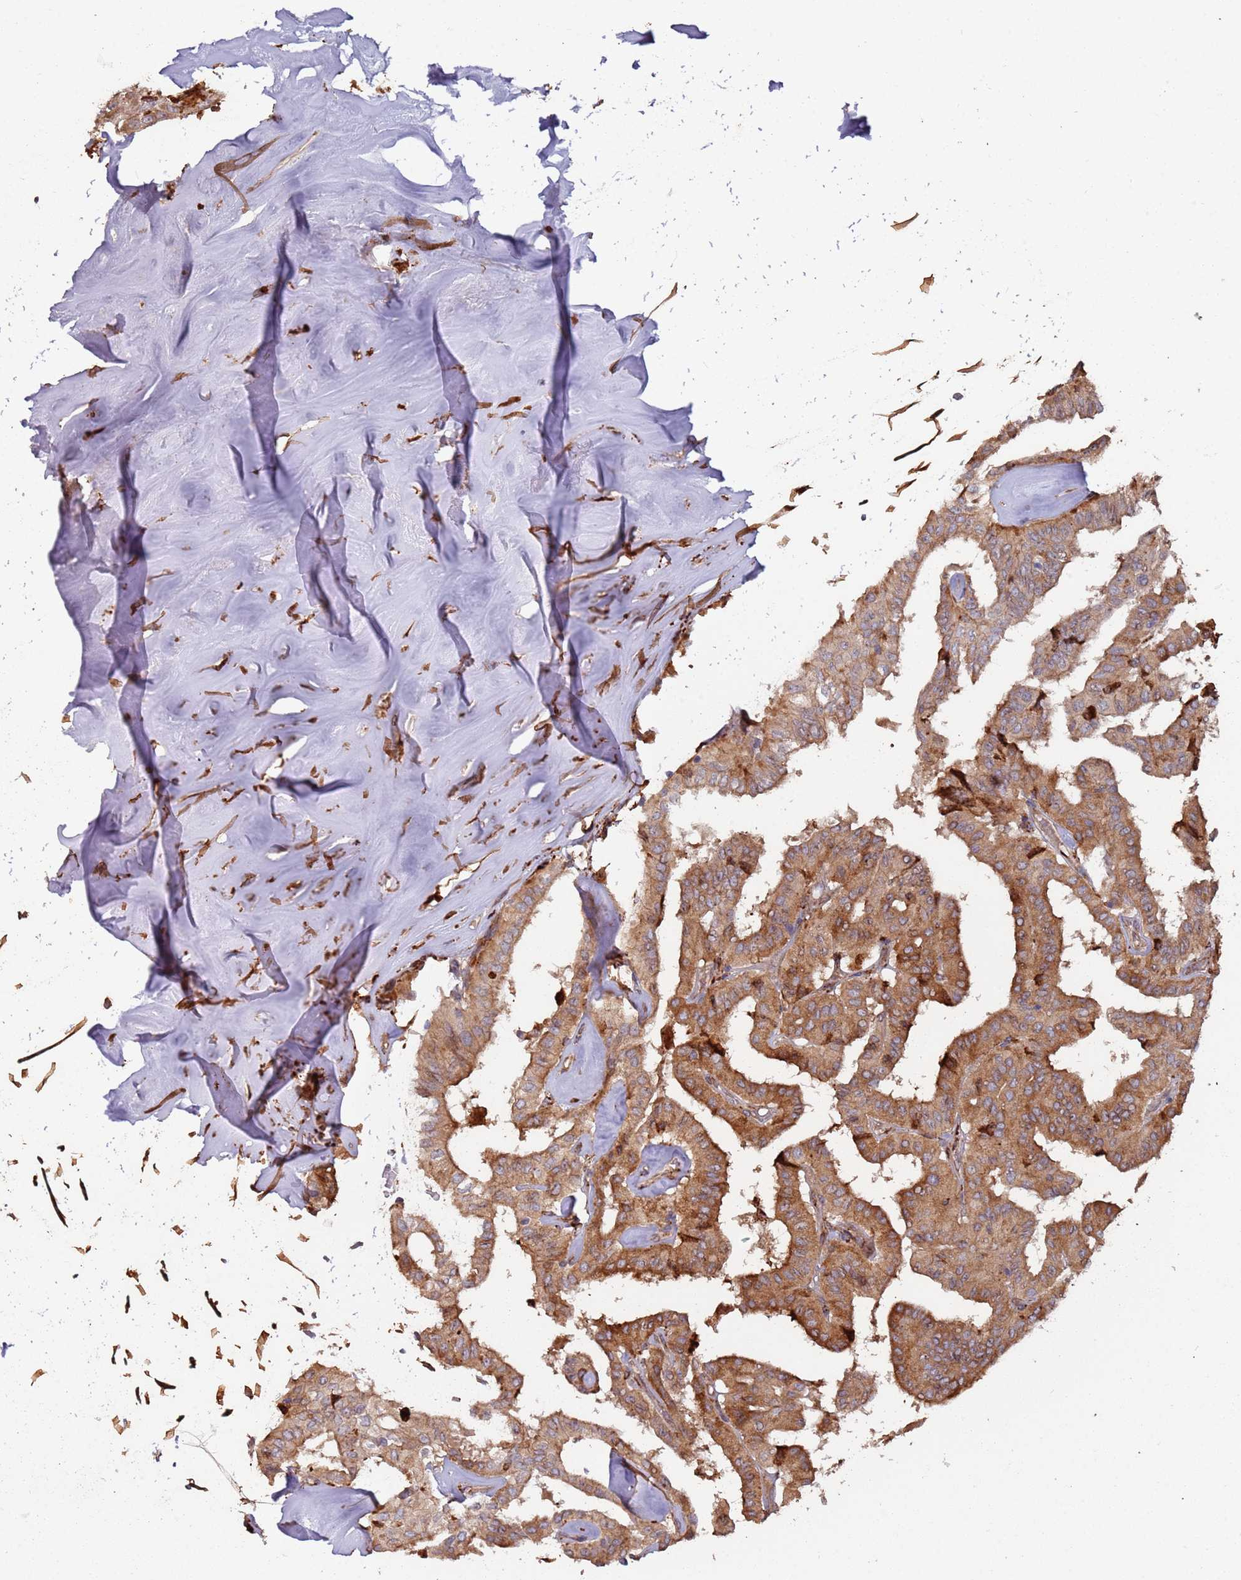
{"staining": {"intensity": "strong", "quantity": ">75%", "location": "cytoplasmic/membranous"}, "tissue": "thyroid cancer", "cell_type": "Tumor cells", "image_type": "cancer", "snomed": [{"axis": "morphology", "description": "Papillary adenocarcinoma, NOS"}, {"axis": "topography", "description": "Thyroid gland"}], "caption": "Immunohistochemical staining of human thyroid cancer (papillary adenocarcinoma) exhibits high levels of strong cytoplasmic/membranous protein expression in about >75% of tumor cells.", "gene": "LACC1", "patient": {"sex": "female", "age": 59}}